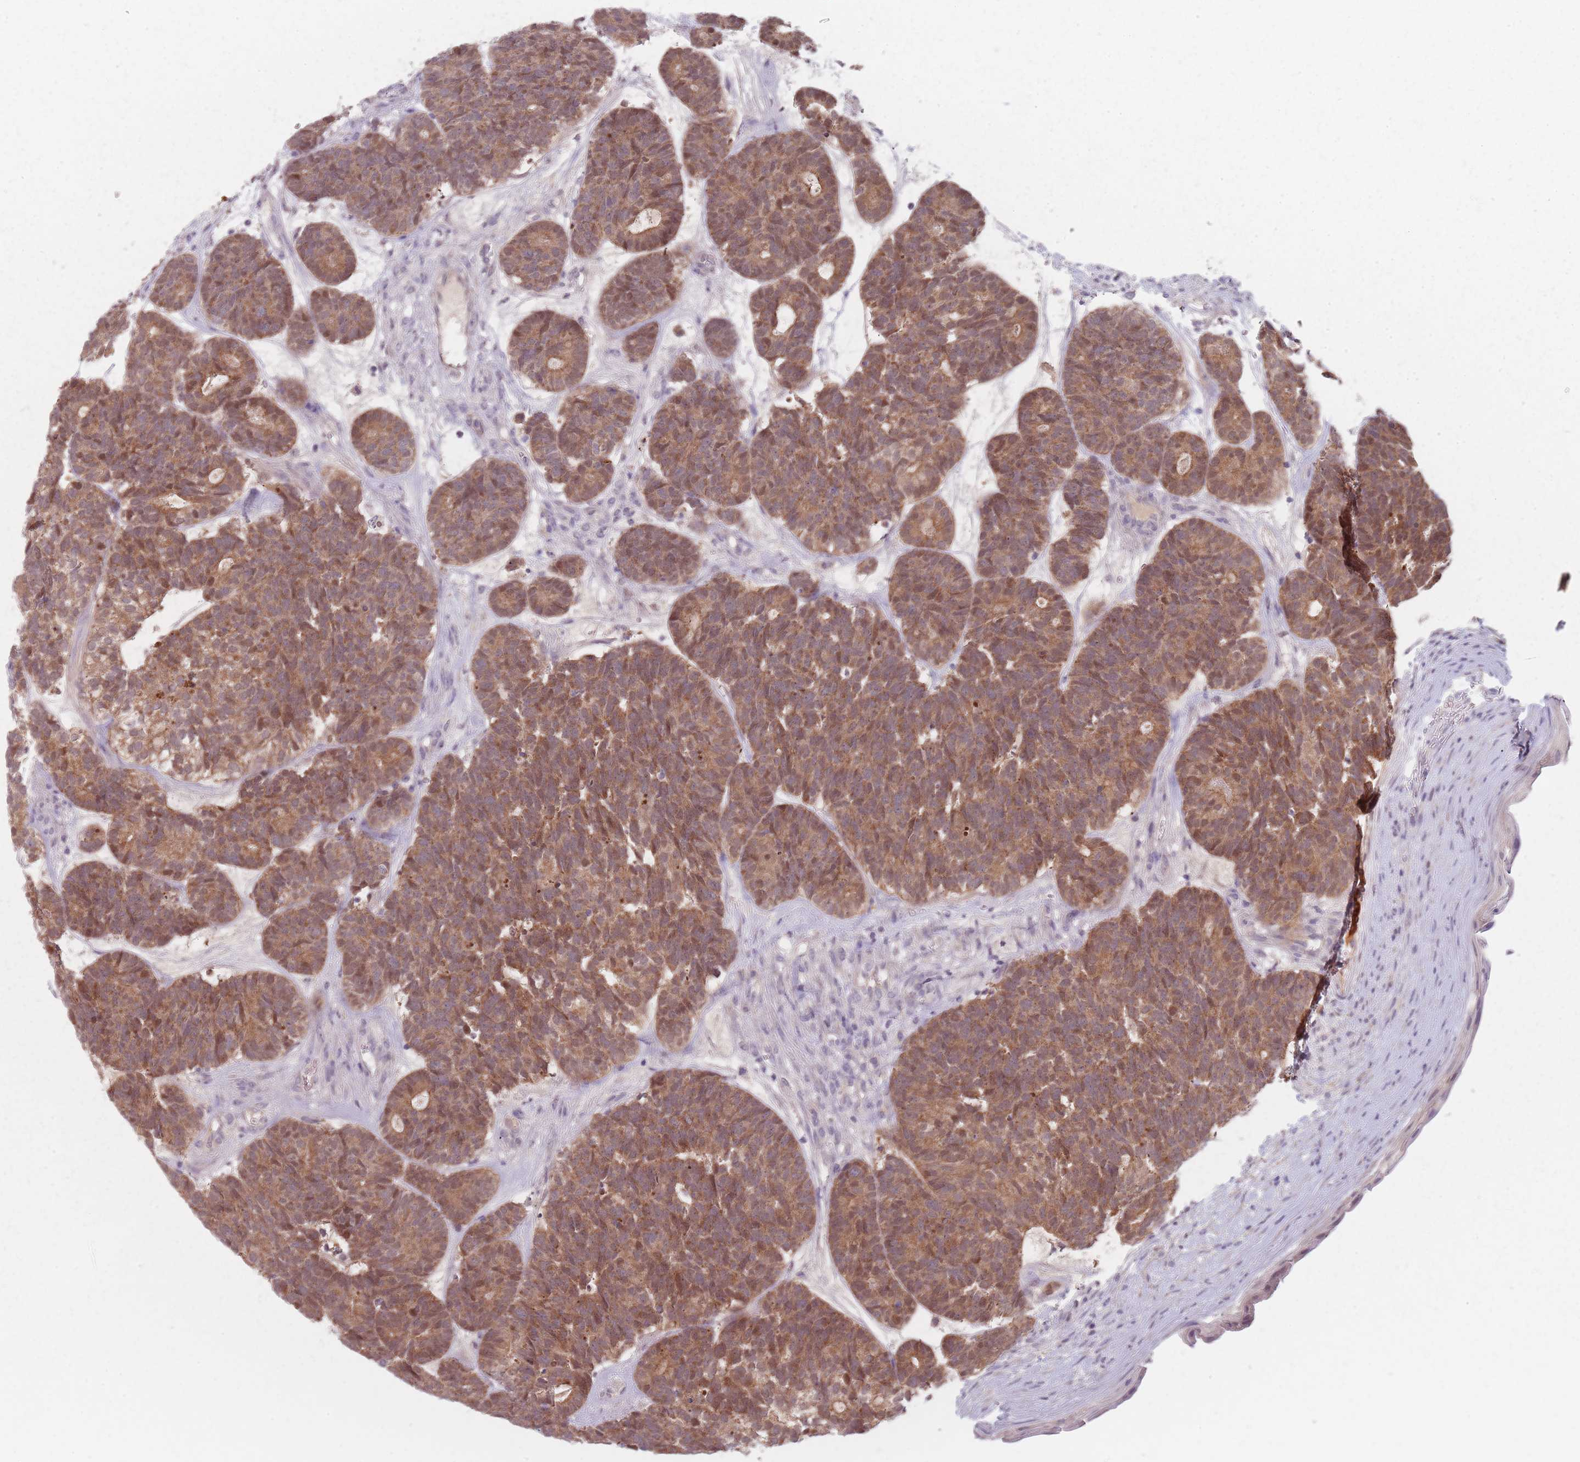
{"staining": {"intensity": "moderate", "quantity": ">75%", "location": "cytoplasmic/membranous,nuclear"}, "tissue": "head and neck cancer", "cell_type": "Tumor cells", "image_type": "cancer", "snomed": [{"axis": "morphology", "description": "Adenocarcinoma, NOS"}, {"axis": "topography", "description": "Head-Neck"}], "caption": "Head and neck cancer (adenocarcinoma) stained with a protein marker displays moderate staining in tumor cells.", "gene": "NAXE", "patient": {"sex": "female", "age": 81}}